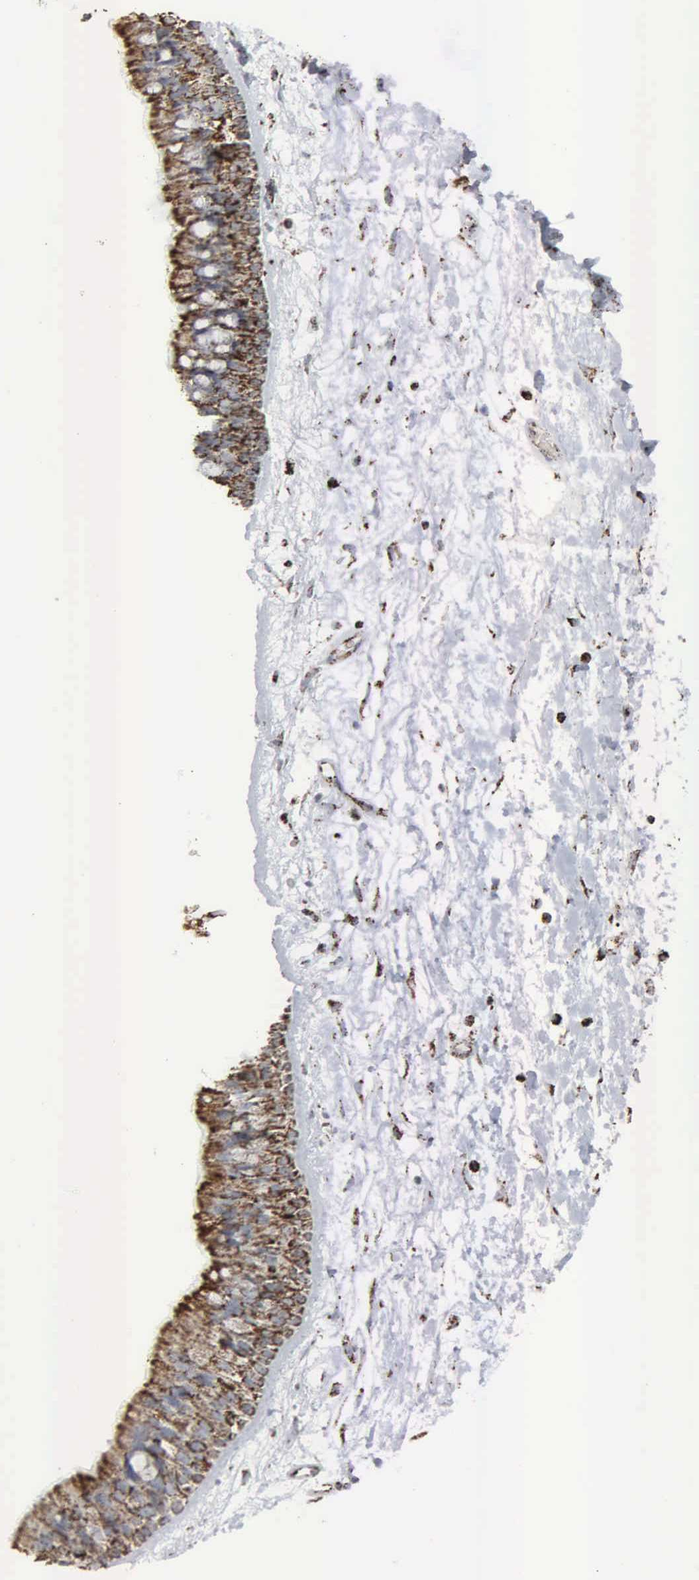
{"staining": {"intensity": "strong", "quantity": ">75%", "location": "cytoplasmic/membranous"}, "tissue": "nasopharynx", "cell_type": "Respiratory epithelial cells", "image_type": "normal", "snomed": [{"axis": "morphology", "description": "Normal tissue, NOS"}, {"axis": "topography", "description": "Nasopharynx"}], "caption": "Immunohistochemistry staining of unremarkable nasopharynx, which shows high levels of strong cytoplasmic/membranous staining in about >75% of respiratory epithelial cells indicating strong cytoplasmic/membranous protein staining. The staining was performed using DAB (3,3'-diaminobenzidine) (brown) for protein detection and nuclei were counterstained in hematoxylin (blue).", "gene": "HSPA9", "patient": {"sex": "male", "age": 13}}